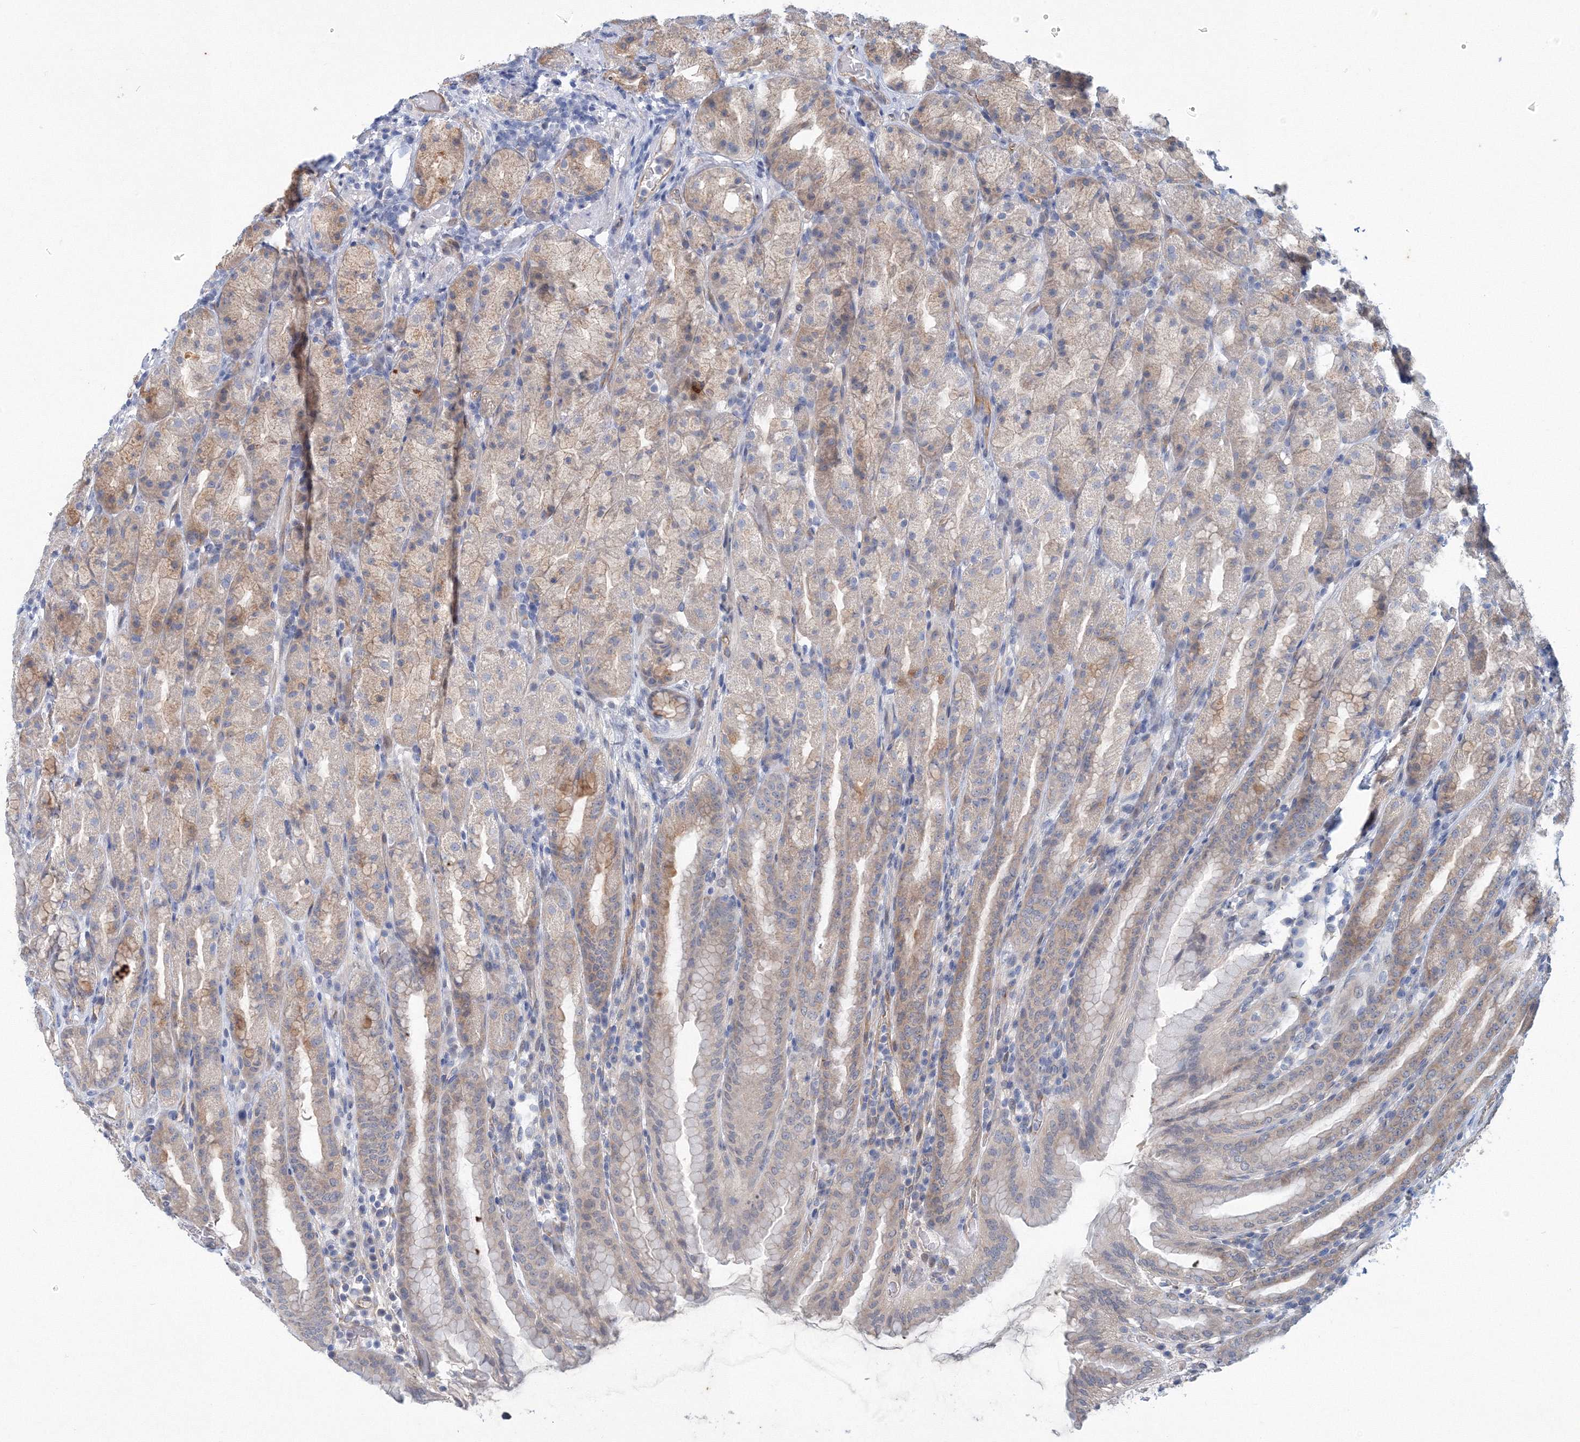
{"staining": {"intensity": "moderate", "quantity": "<25%", "location": "cytoplasmic/membranous"}, "tissue": "stomach", "cell_type": "Glandular cells", "image_type": "normal", "snomed": [{"axis": "morphology", "description": "Normal tissue, NOS"}, {"axis": "topography", "description": "Stomach, upper"}], "caption": "Immunohistochemical staining of benign human stomach displays low levels of moderate cytoplasmic/membranous positivity in approximately <25% of glandular cells. (DAB IHC with brightfield microscopy, high magnification).", "gene": "TANC1", "patient": {"sex": "male", "age": 68}}